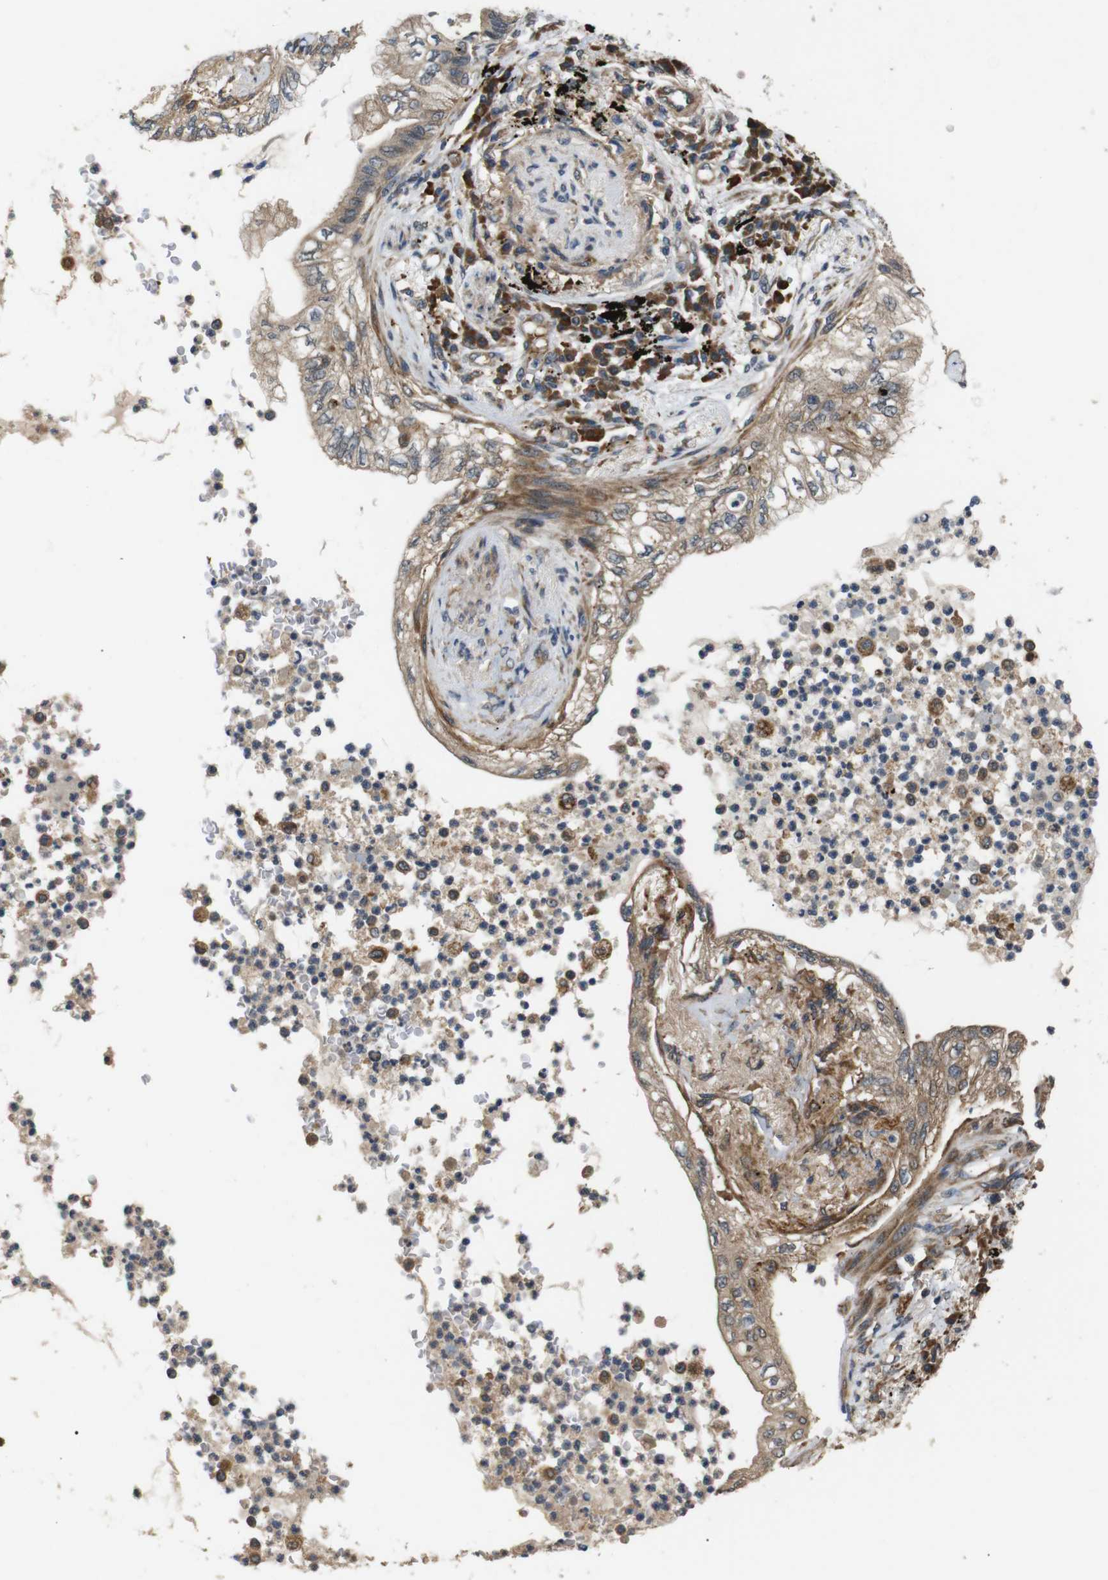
{"staining": {"intensity": "moderate", "quantity": ">75%", "location": "cytoplasmic/membranous"}, "tissue": "lung cancer", "cell_type": "Tumor cells", "image_type": "cancer", "snomed": [{"axis": "morphology", "description": "Normal tissue, NOS"}, {"axis": "morphology", "description": "Adenocarcinoma, NOS"}, {"axis": "topography", "description": "Bronchus"}, {"axis": "topography", "description": "Lung"}], "caption": "The histopathology image shows immunohistochemical staining of adenocarcinoma (lung). There is moderate cytoplasmic/membranous expression is seen in approximately >75% of tumor cells.", "gene": "EPHB2", "patient": {"sex": "female", "age": 70}}